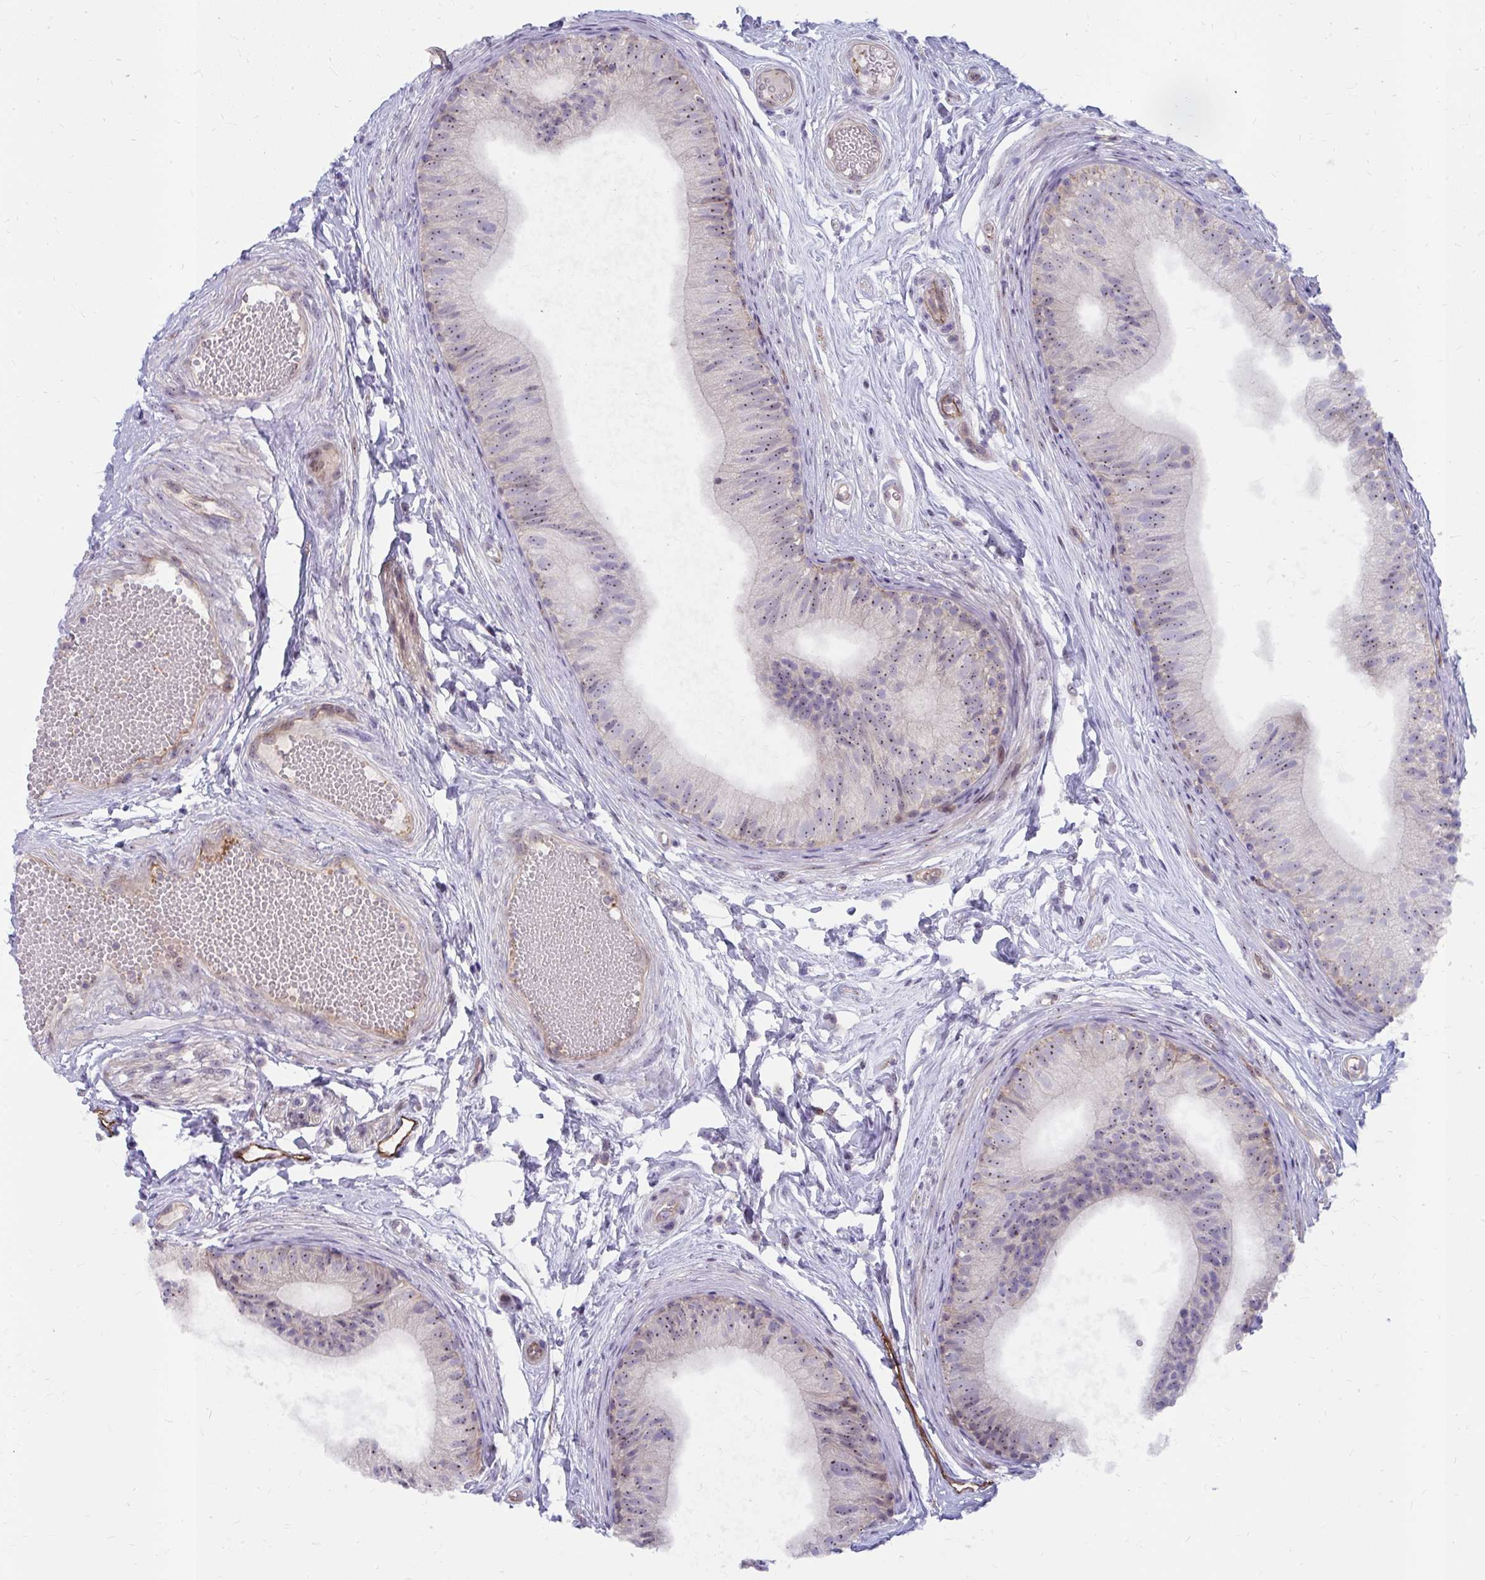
{"staining": {"intensity": "weak", "quantity": "25%-75%", "location": "nuclear"}, "tissue": "epididymis", "cell_type": "Glandular cells", "image_type": "normal", "snomed": [{"axis": "morphology", "description": "Normal tissue, NOS"}, {"axis": "morphology", "description": "Seminoma, NOS"}, {"axis": "topography", "description": "Testis"}, {"axis": "topography", "description": "Epididymis"}], "caption": "This histopathology image displays benign epididymis stained with immunohistochemistry (IHC) to label a protein in brown. The nuclear of glandular cells show weak positivity for the protein. Nuclei are counter-stained blue.", "gene": "MUS81", "patient": {"sex": "male", "age": 34}}